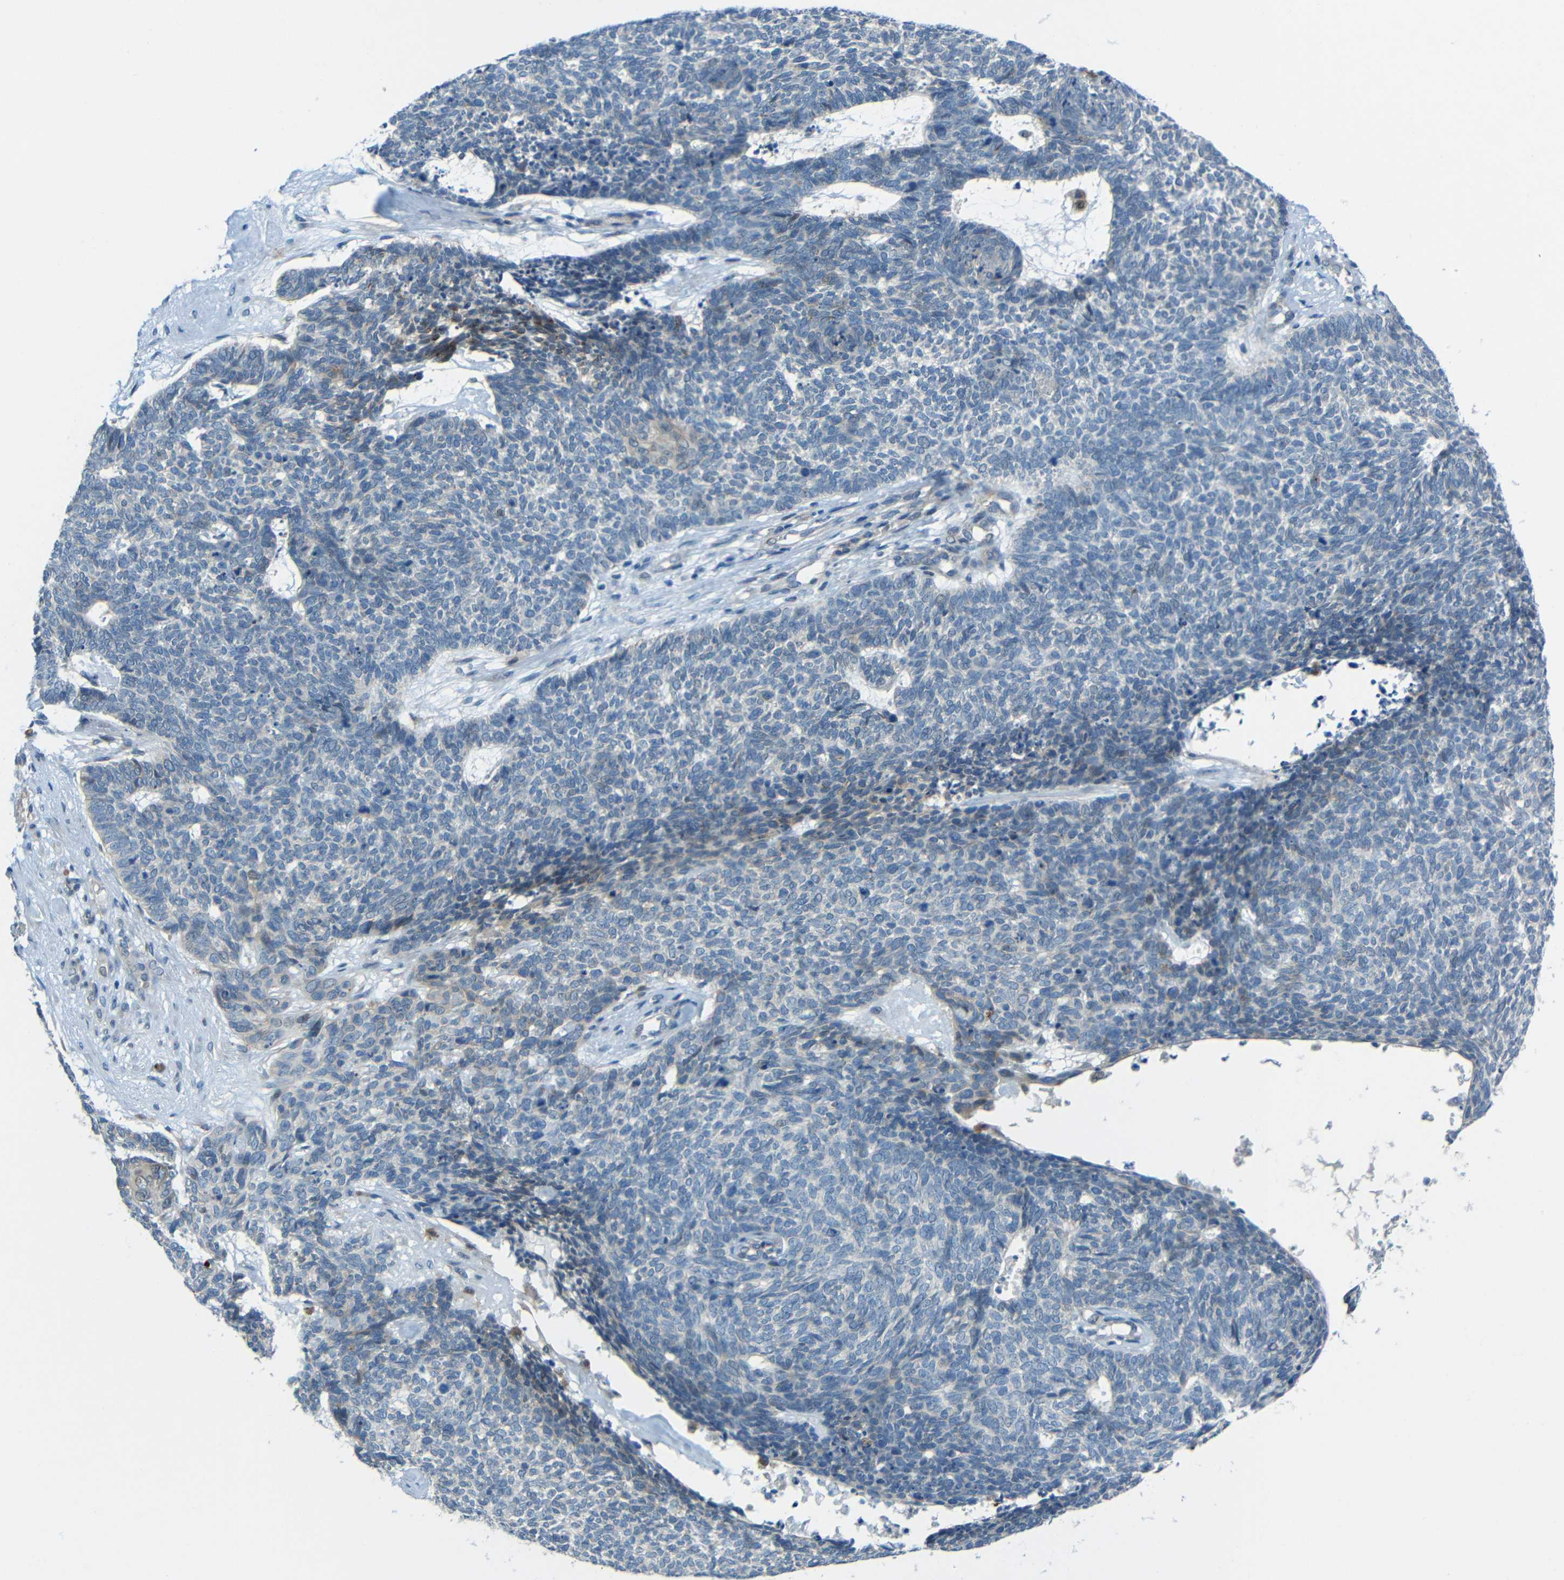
{"staining": {"intensity": "negative", "quantity": "none", "location": "none"}, "tissue": "skin cancer", "cell_type": "Tumor cells", "image_type": "cancer", "snomed": [{"axis": "morphology", "description": "Basal cell carcinoma"}, {"axis": "topography", "description": "Skin"}], "caption": "This is an immunohistochemistry (IHC) histopathology image of human skin cancer (basal cell carcinoma). There is no staining in tumor cells.", "gene": "ANKRD22", "patient": {"sex": "female", "age": 84}}